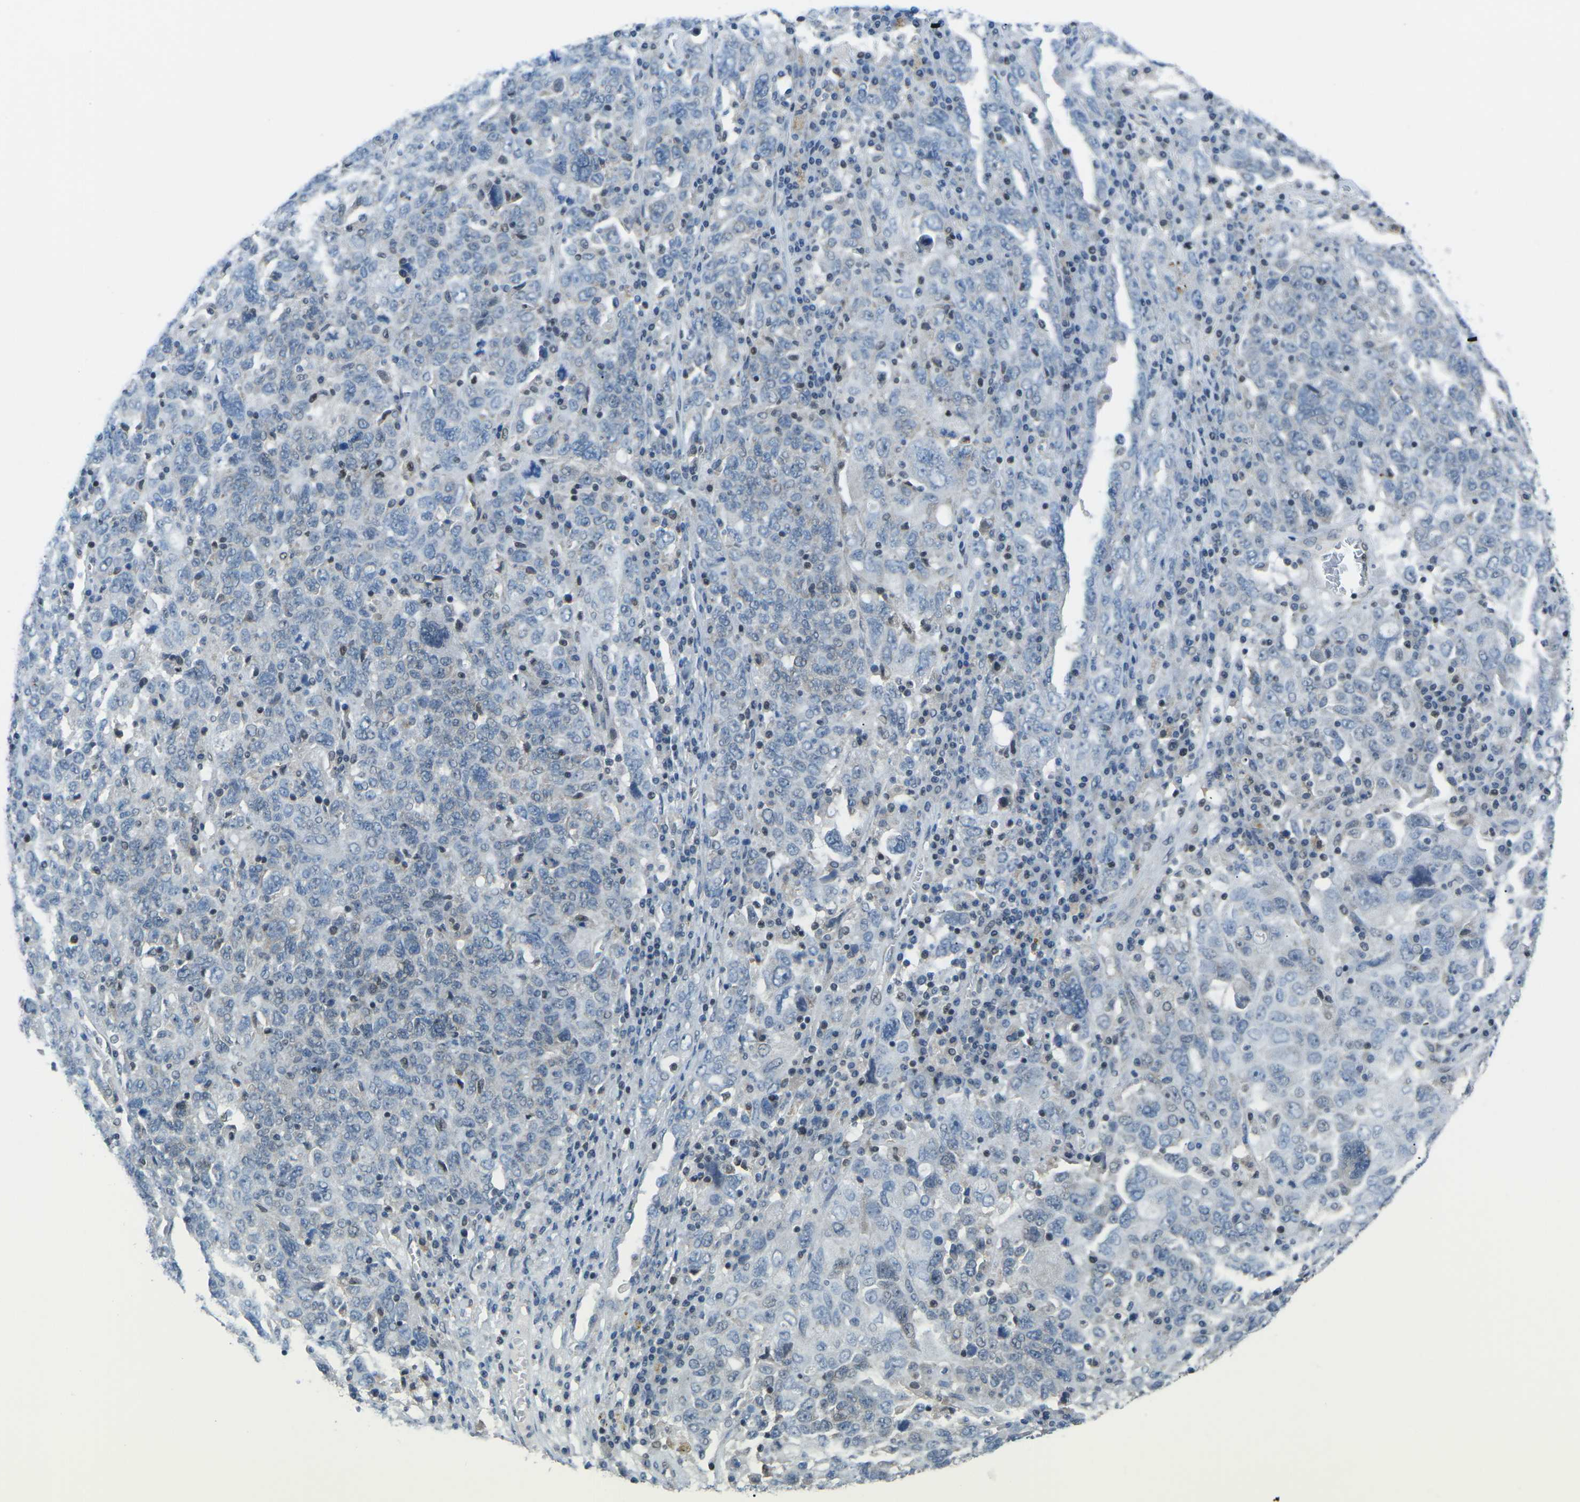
{"staining": {"intensity": "negative", "quantity": "none", "location": "none"}, "tissue": "ovarian cancer", "cell_type": "Tumor cells", "image_type": "cancer", "snomed": [{"axis": "morphology", "description": "Carcinoma, endometroid"}, {"axis": "topography", "description": "Ovary"}], "caption": "IHC histopathology image of endometroid carcinoma (ovarian) stained for a protein (brown), which reveals no positivity in tumor cells.", "gene": "MBNL1", "patient": {"sex": "female", "age": 62}}